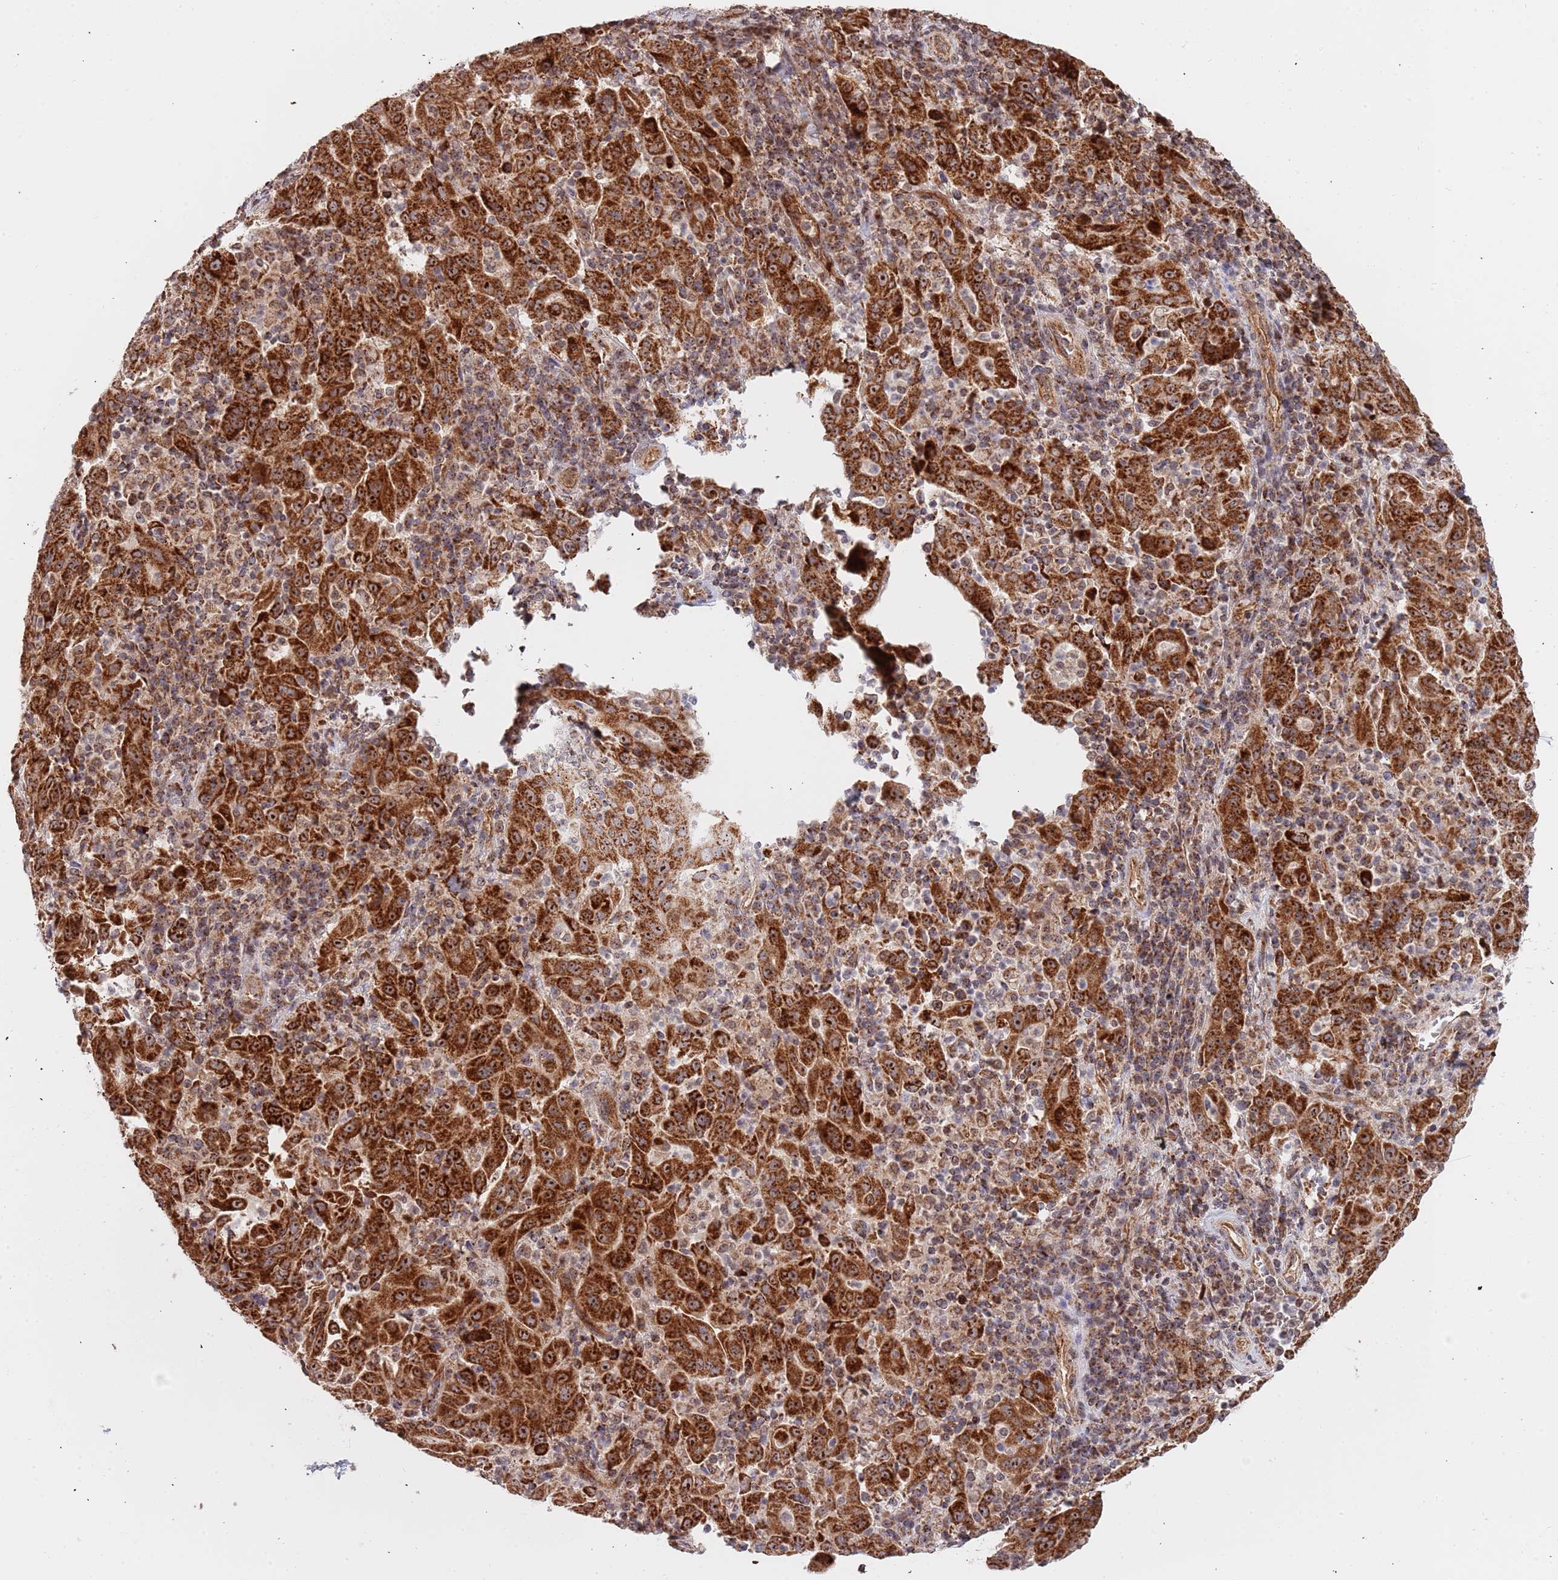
{"staining": {"intensity": "strong", "quantity": ">75%", "location": "cytoplasmic/membranous"}, "tissue": "pancreatic cancer", "cell_type": "Tumor cells", "image_type": "cancer", "snomed": [{"axis": "morphology", "description": "Adenocarcinoma, NOS"}, {"axis": "topography", "description": "Pancreas"}], "caption": "Protein staining of pancreatic adenocarcinoma tissue shows strong cytoplasmic/membranous expression in approximately >75% of tumor cells. The staining was performed using DAB, with brown indicating positive protein expression. Nuclei are stained blue with hematoxylin.", "gene": "DCHS1", "patient": {"sex": "male", "age": 63}}